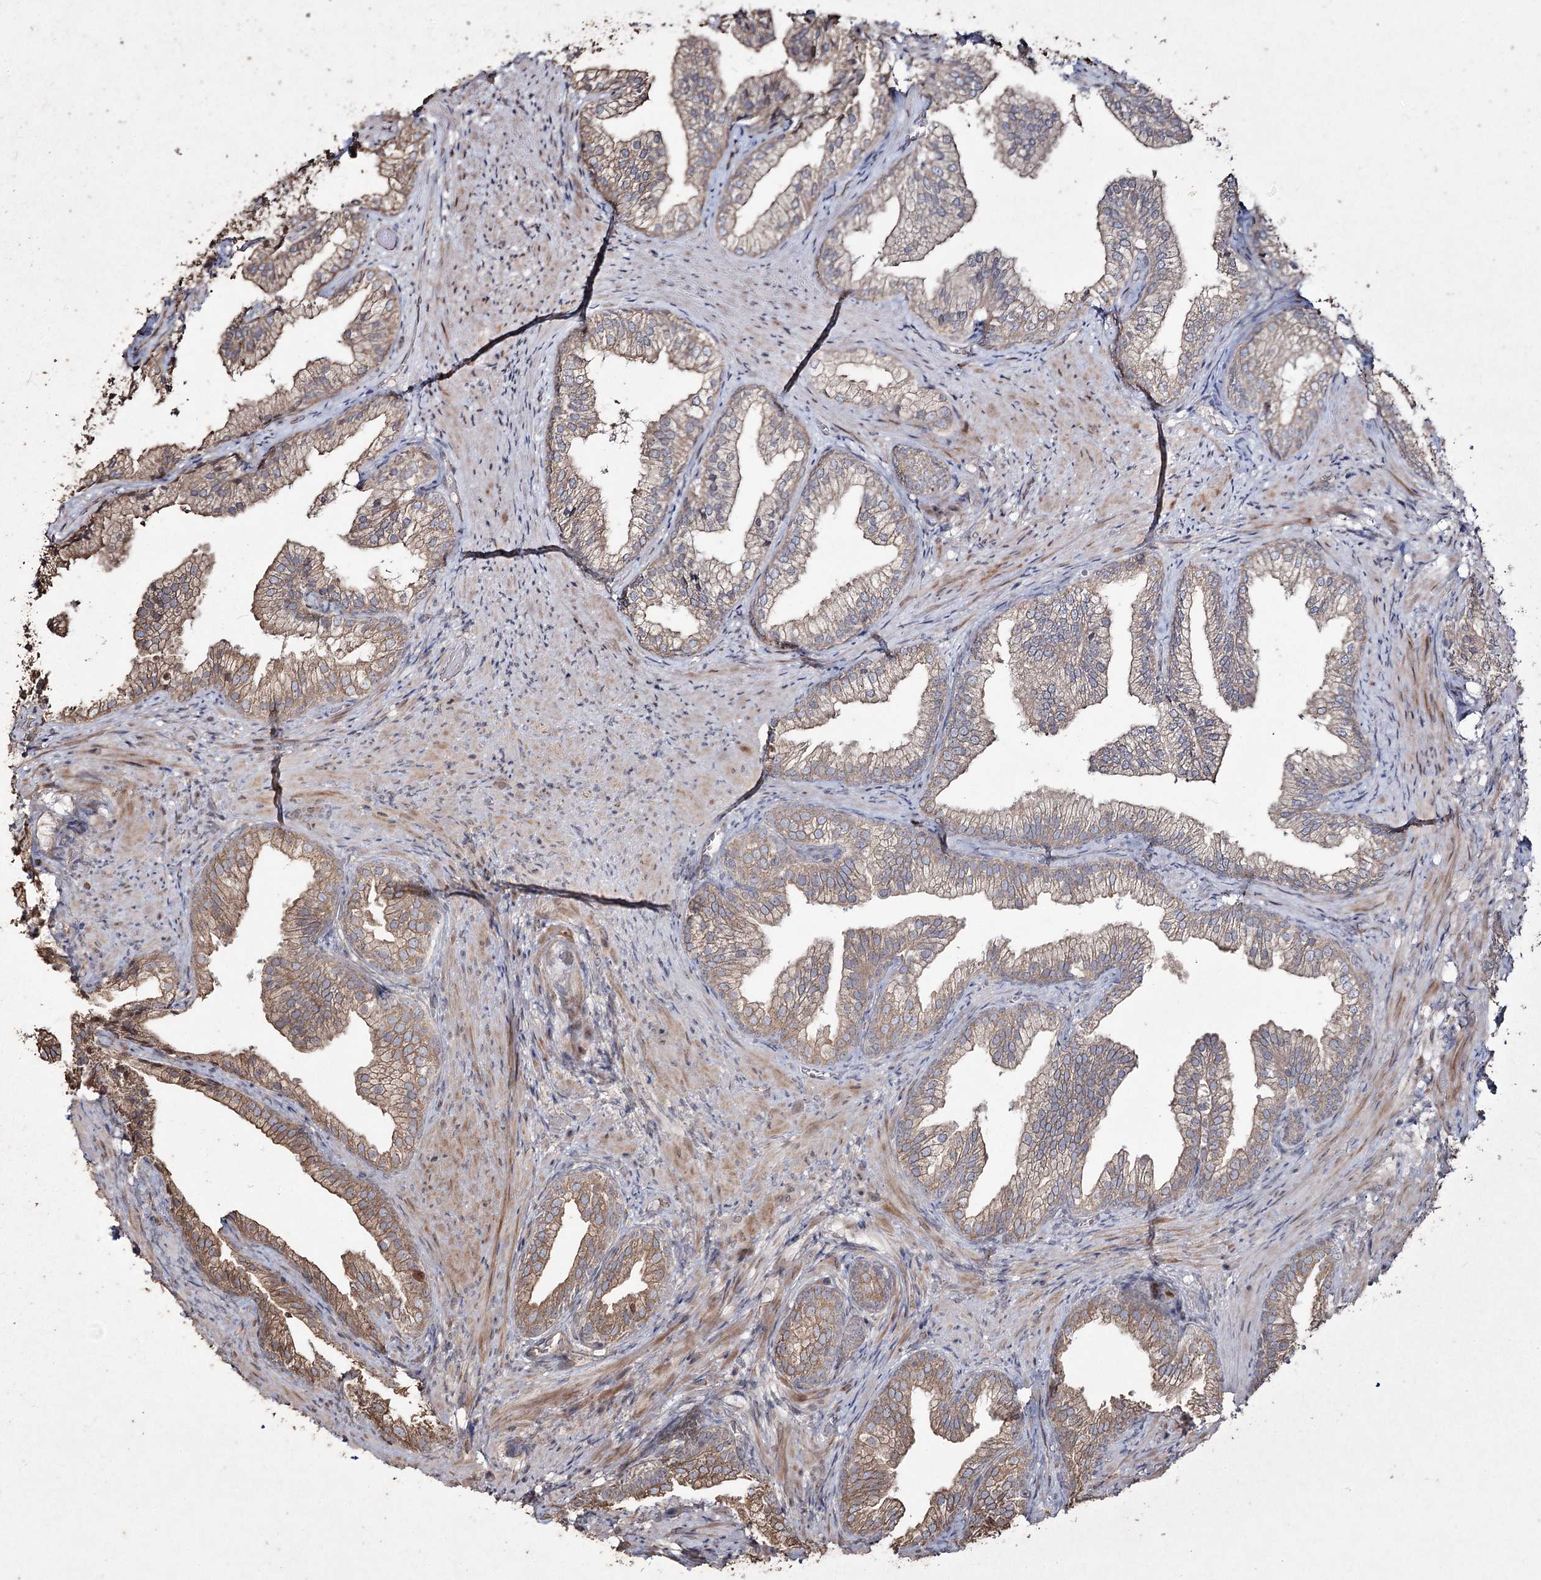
{"staining": {"intensity": "moderate", "quantity": ">75%", "location": "cytoplasmic/membranous"}, "tissue": "prostate", "cell_type": "Glandular cells", "image_type": "normal", "snomed": [{"axis": "morphology", "description": "Normal tissue, NOS"}, {"axis": "topography", "description": "Prostate"}], "caption": "Moderate cytoplasmic/membranous staining for a protein is present in about >75% of glandular cells of normal prostate using immunohistochemistry (IHC).", "gene": "PRC1", "patient": {"sex": "male", "age": 76}}